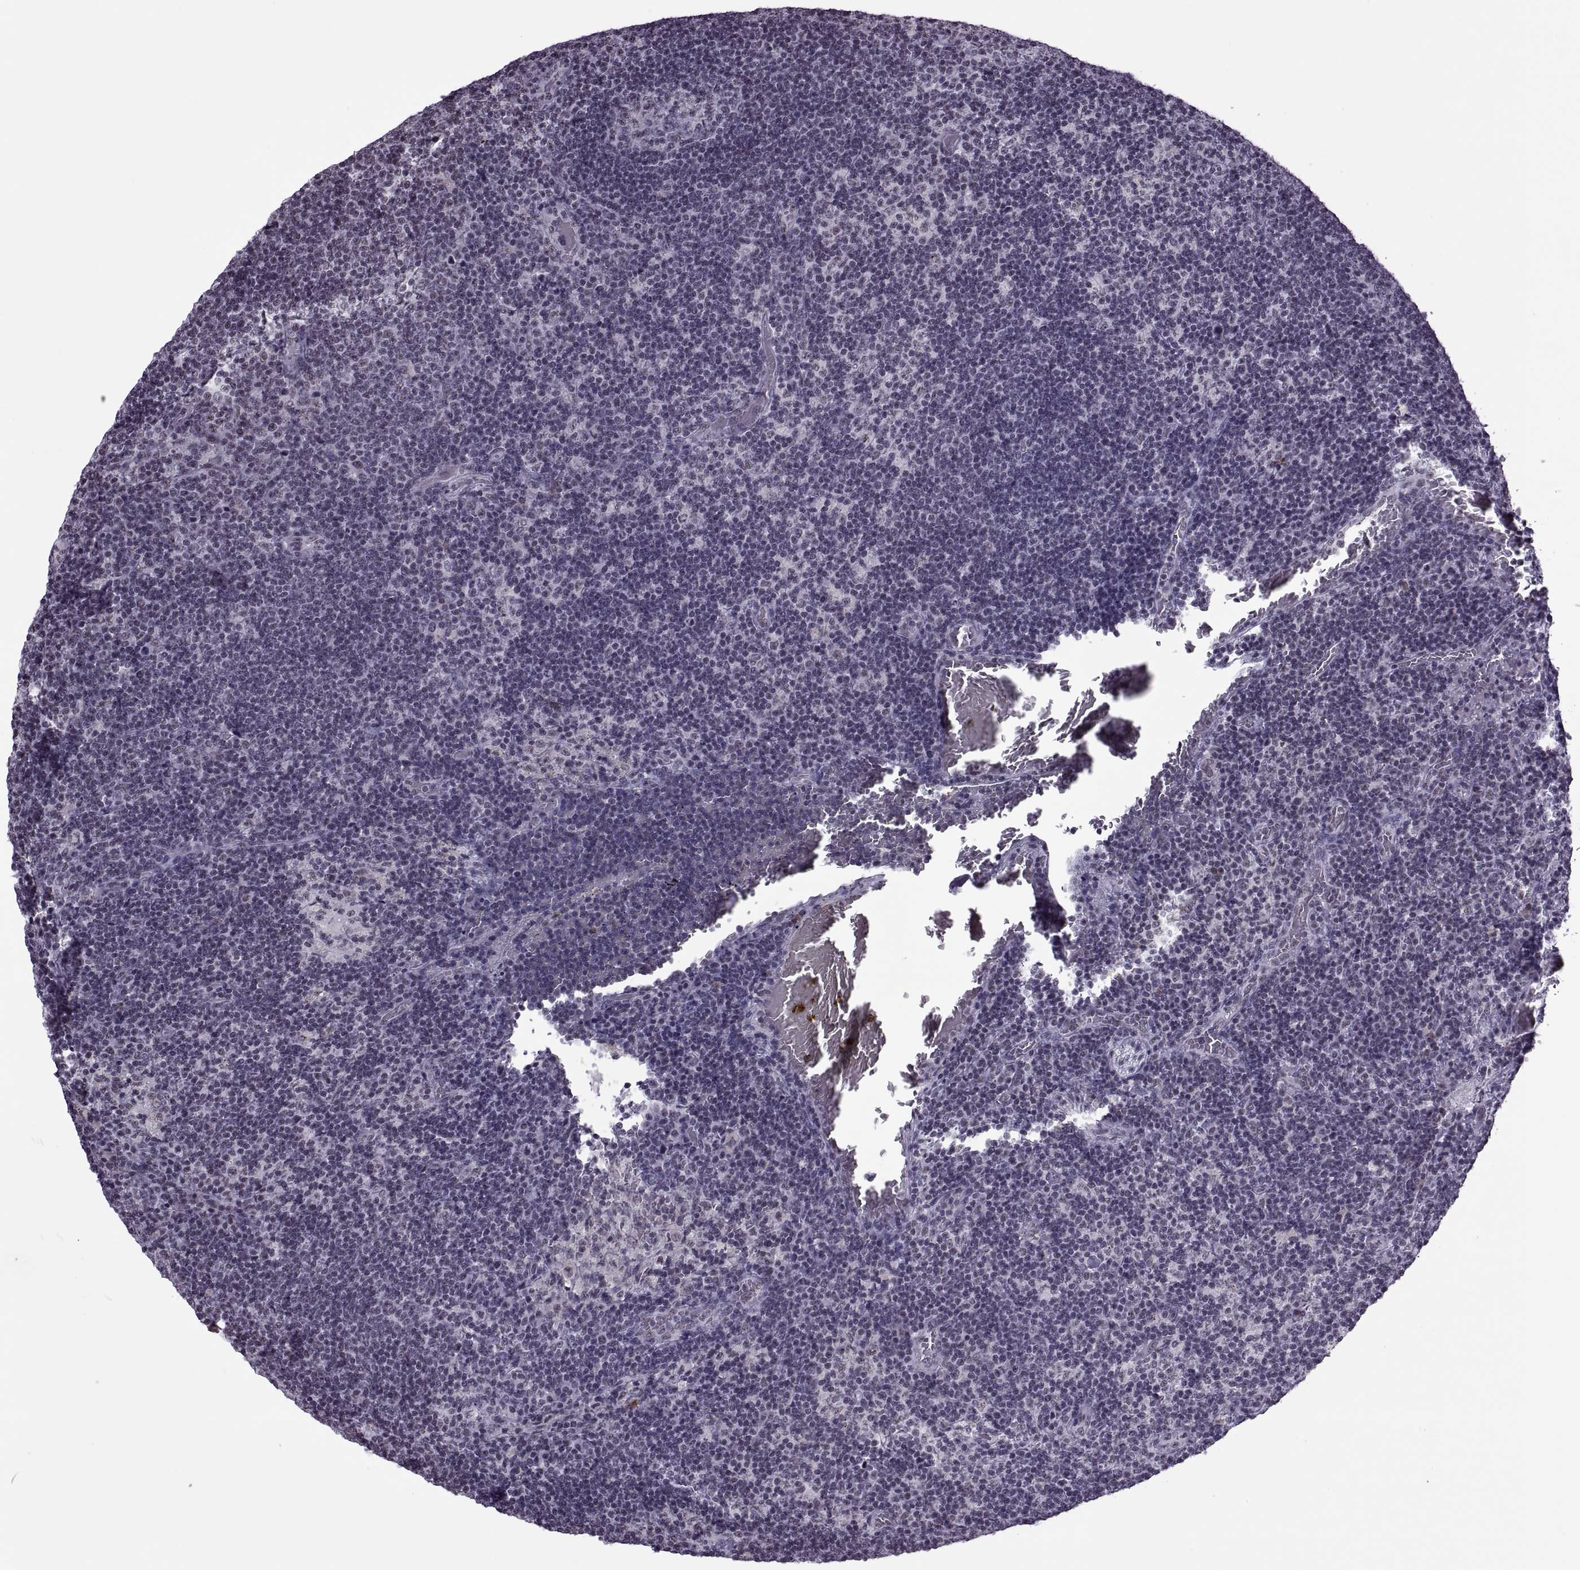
{"staining": {"intensity": "negative", "quantity": "none", "location": "none"}, "tissue": "lymph node", "cell_type": "Germinal center cells", "image_type": "normal", "snomed": [{"axis": "morphology", "description": "Normal tissue, NOS"}, {"axis": "topography", "description": "Lymph node"}], "caption": "This is an immunohistochemistry micrograph of benign human lymph node. There is no staining in germinal center cells.", "gene": "MAGEA4", "patient": {"sex": "male", "age": 63}}